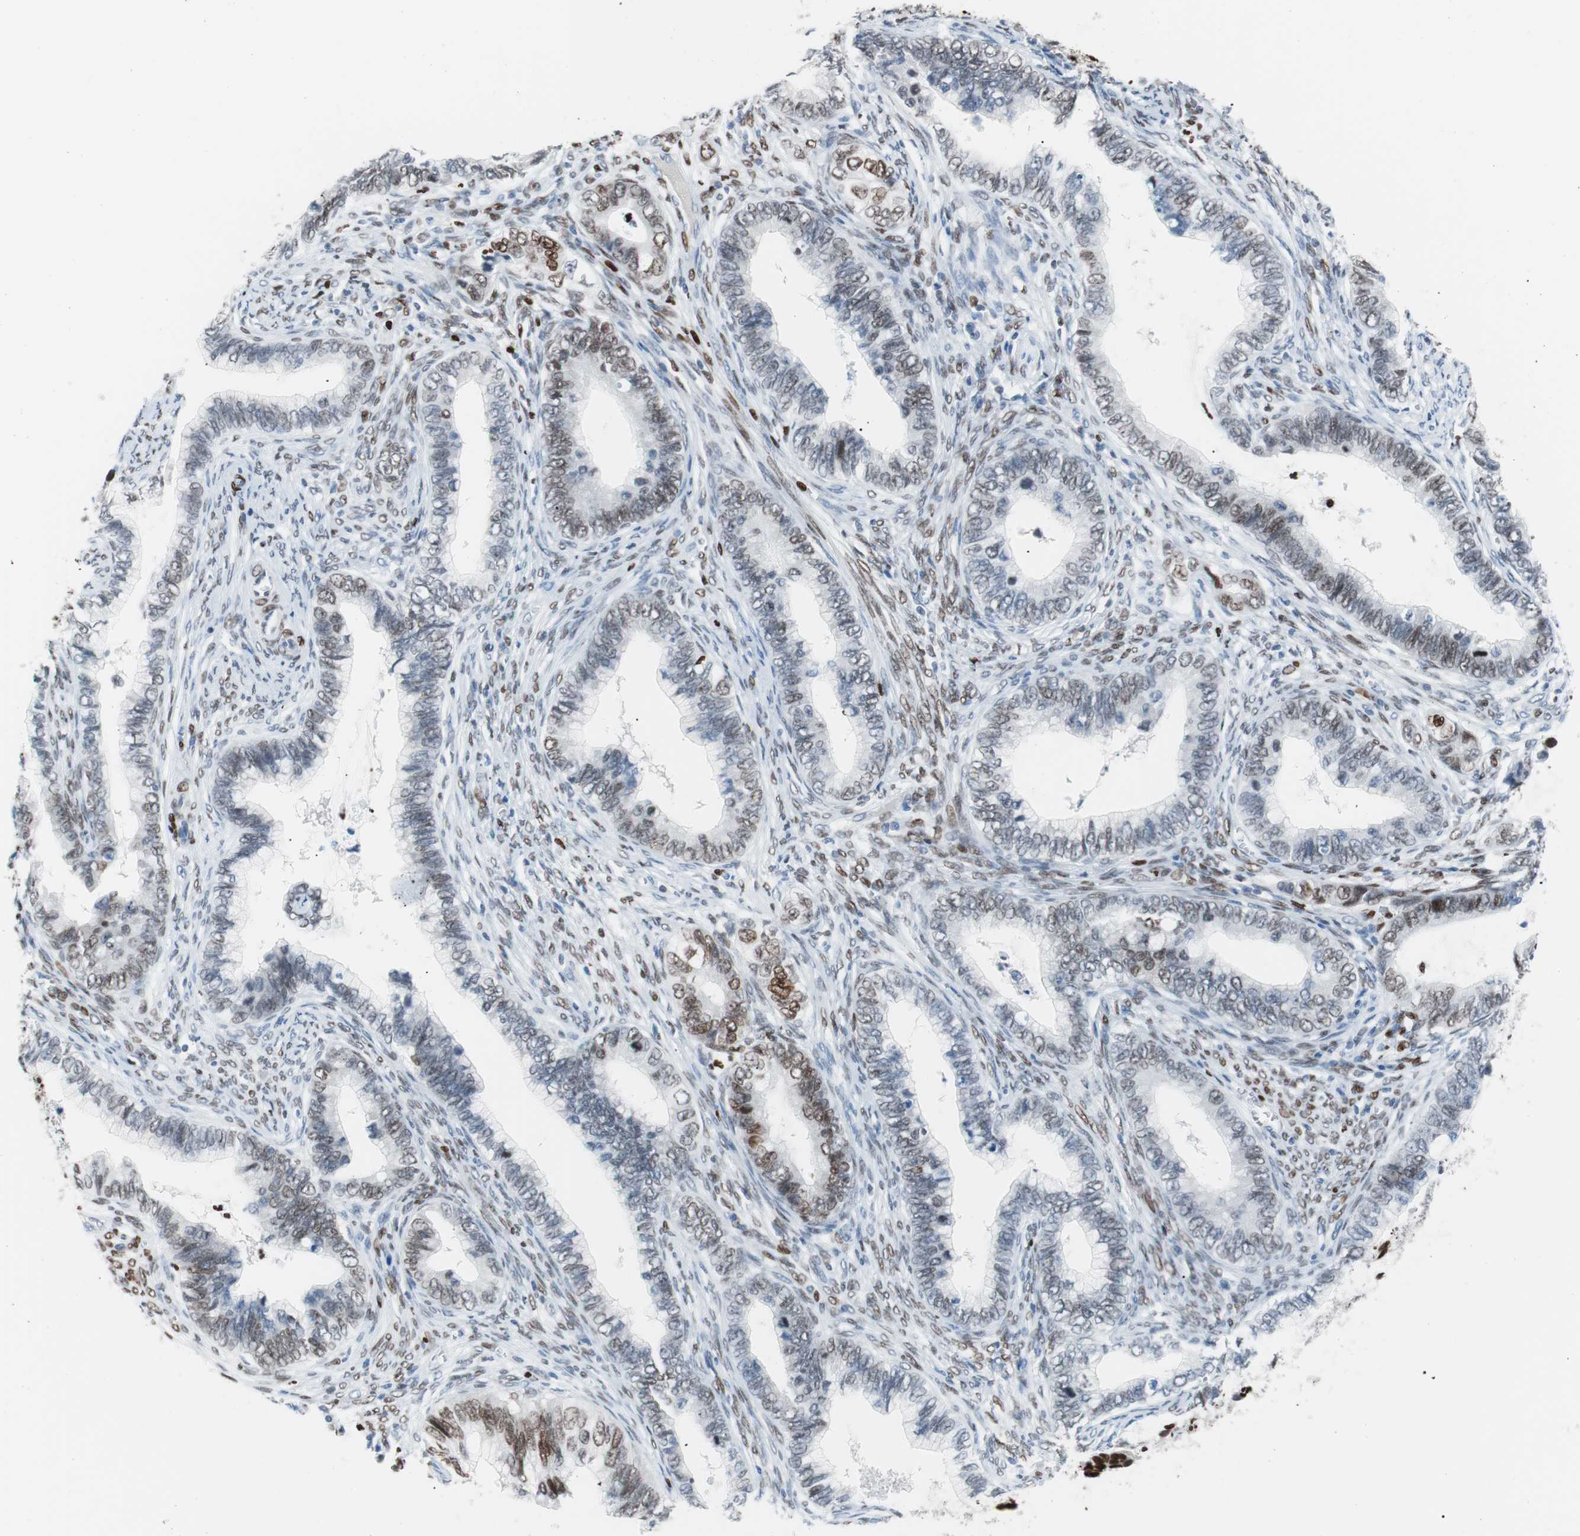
{"staining": {"intensity": "weak", "quantity": "25%-75%", "location": "nuclear"}, "tissue": "cervical cancer", "cell_type": "Tumor cells", "image_type": "cancer", "snomed": [{"axis": "morphology", "description": "Adenocarcinoma, NOS"}, {"axis": "topography", "description": "Cervix"}], "caption": "IHC micrograph of human adenocarcinoma (cervical) stained for a protein (brown), which displays low levels of weak nuclear positivity in approximately 25%-75% of tumor cells.", "gene": "CEBPB", "patient": {"sex": "female", "age": 44}}